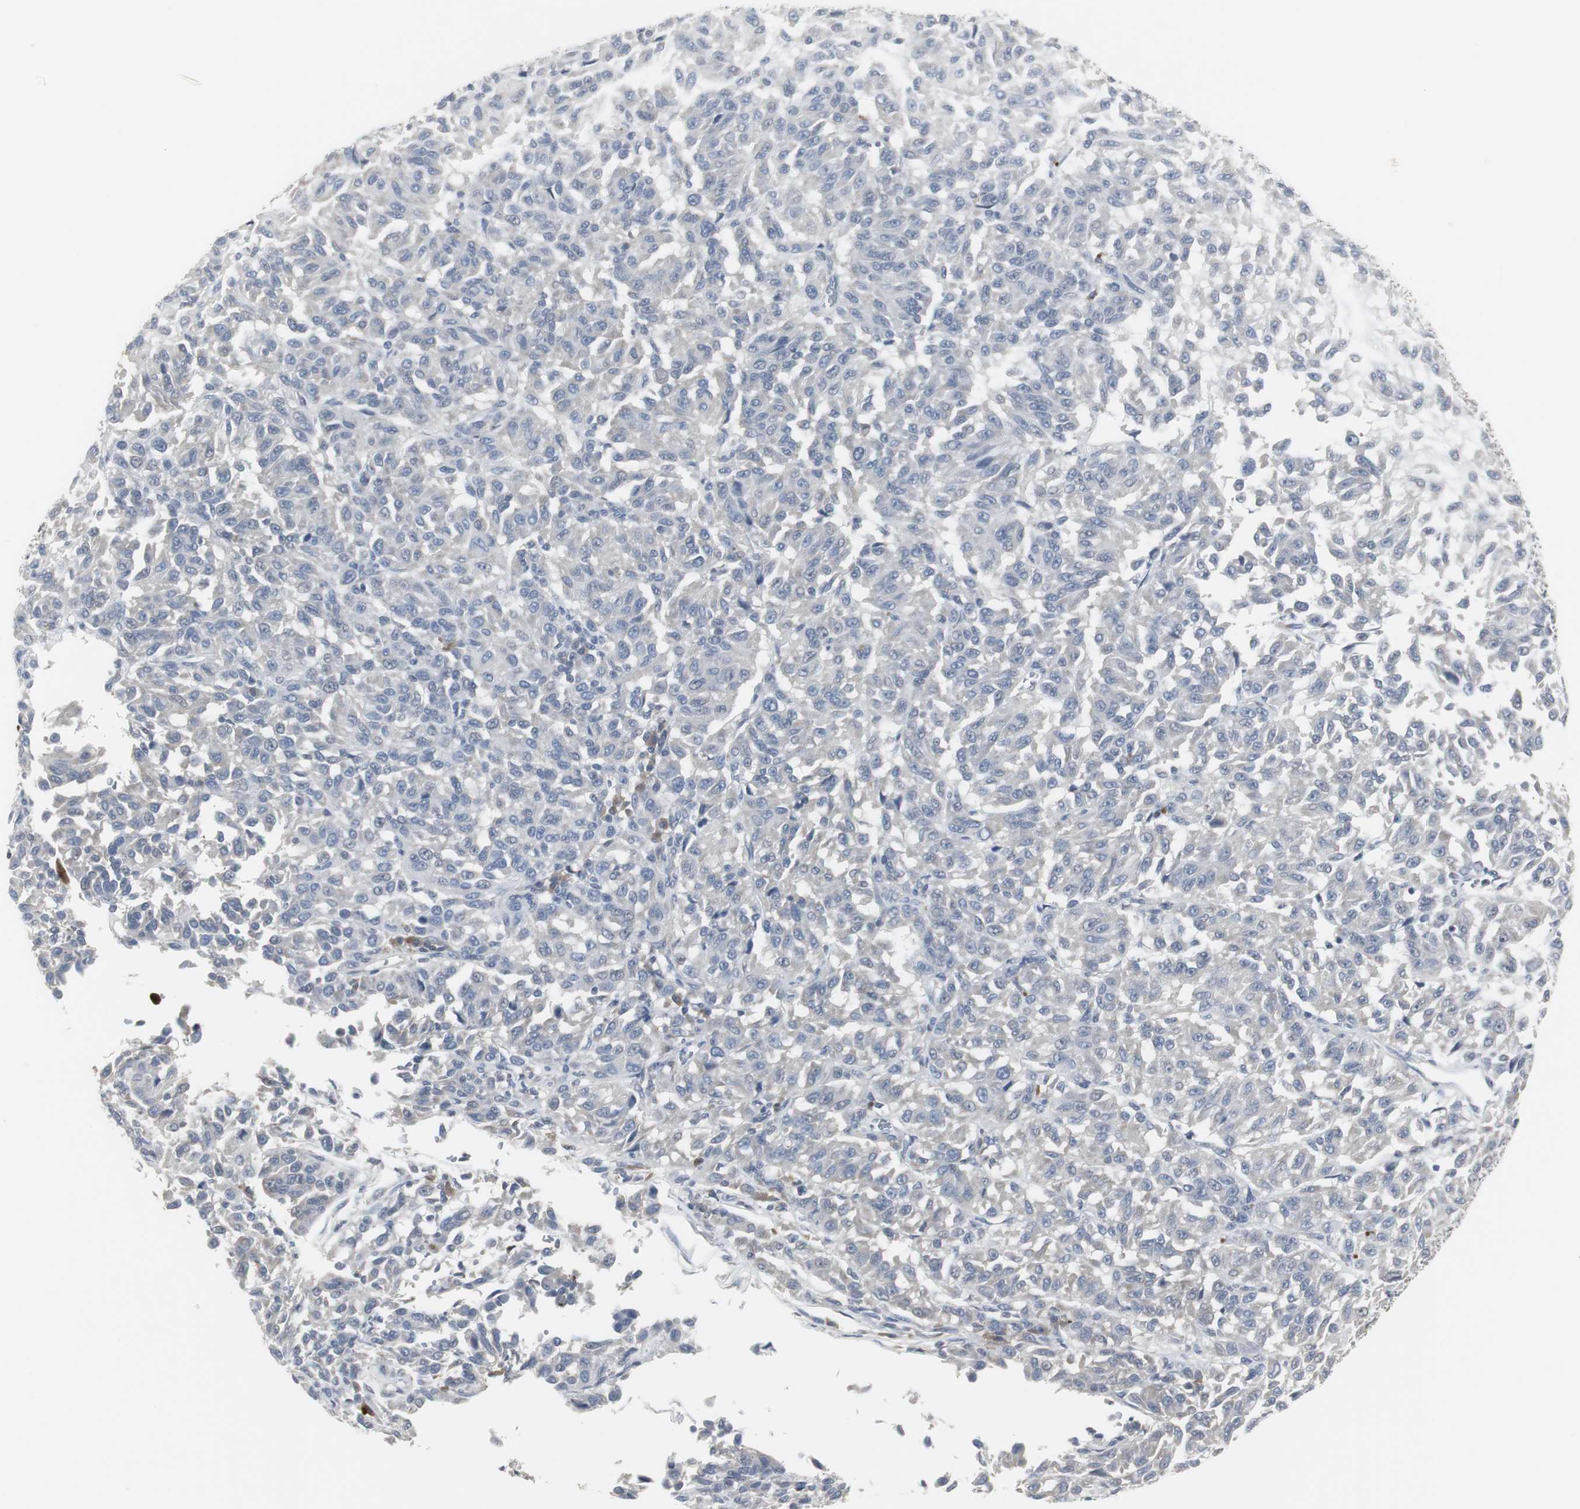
{"staining": {"intensity": "negative", "quantity": "none", "location": "none"}, "tissue": "melanoma", "cell_type": "Tumor cells", "image_type": "cancer", "snomed": [{"axis": "morphology", "description": "Malignant melanoma, Metastatic site"}, {"axis": "topography", "description": "Lung"}], "caption": "Immunohistochemistry image of neoplastic tissue: human melanoma stained with DAB exhibits no significant protein positivity in tumor cells. Nuclei are stained in blue.", "gene": "PI15", "patient": {"sex": "male", "age": 64}}